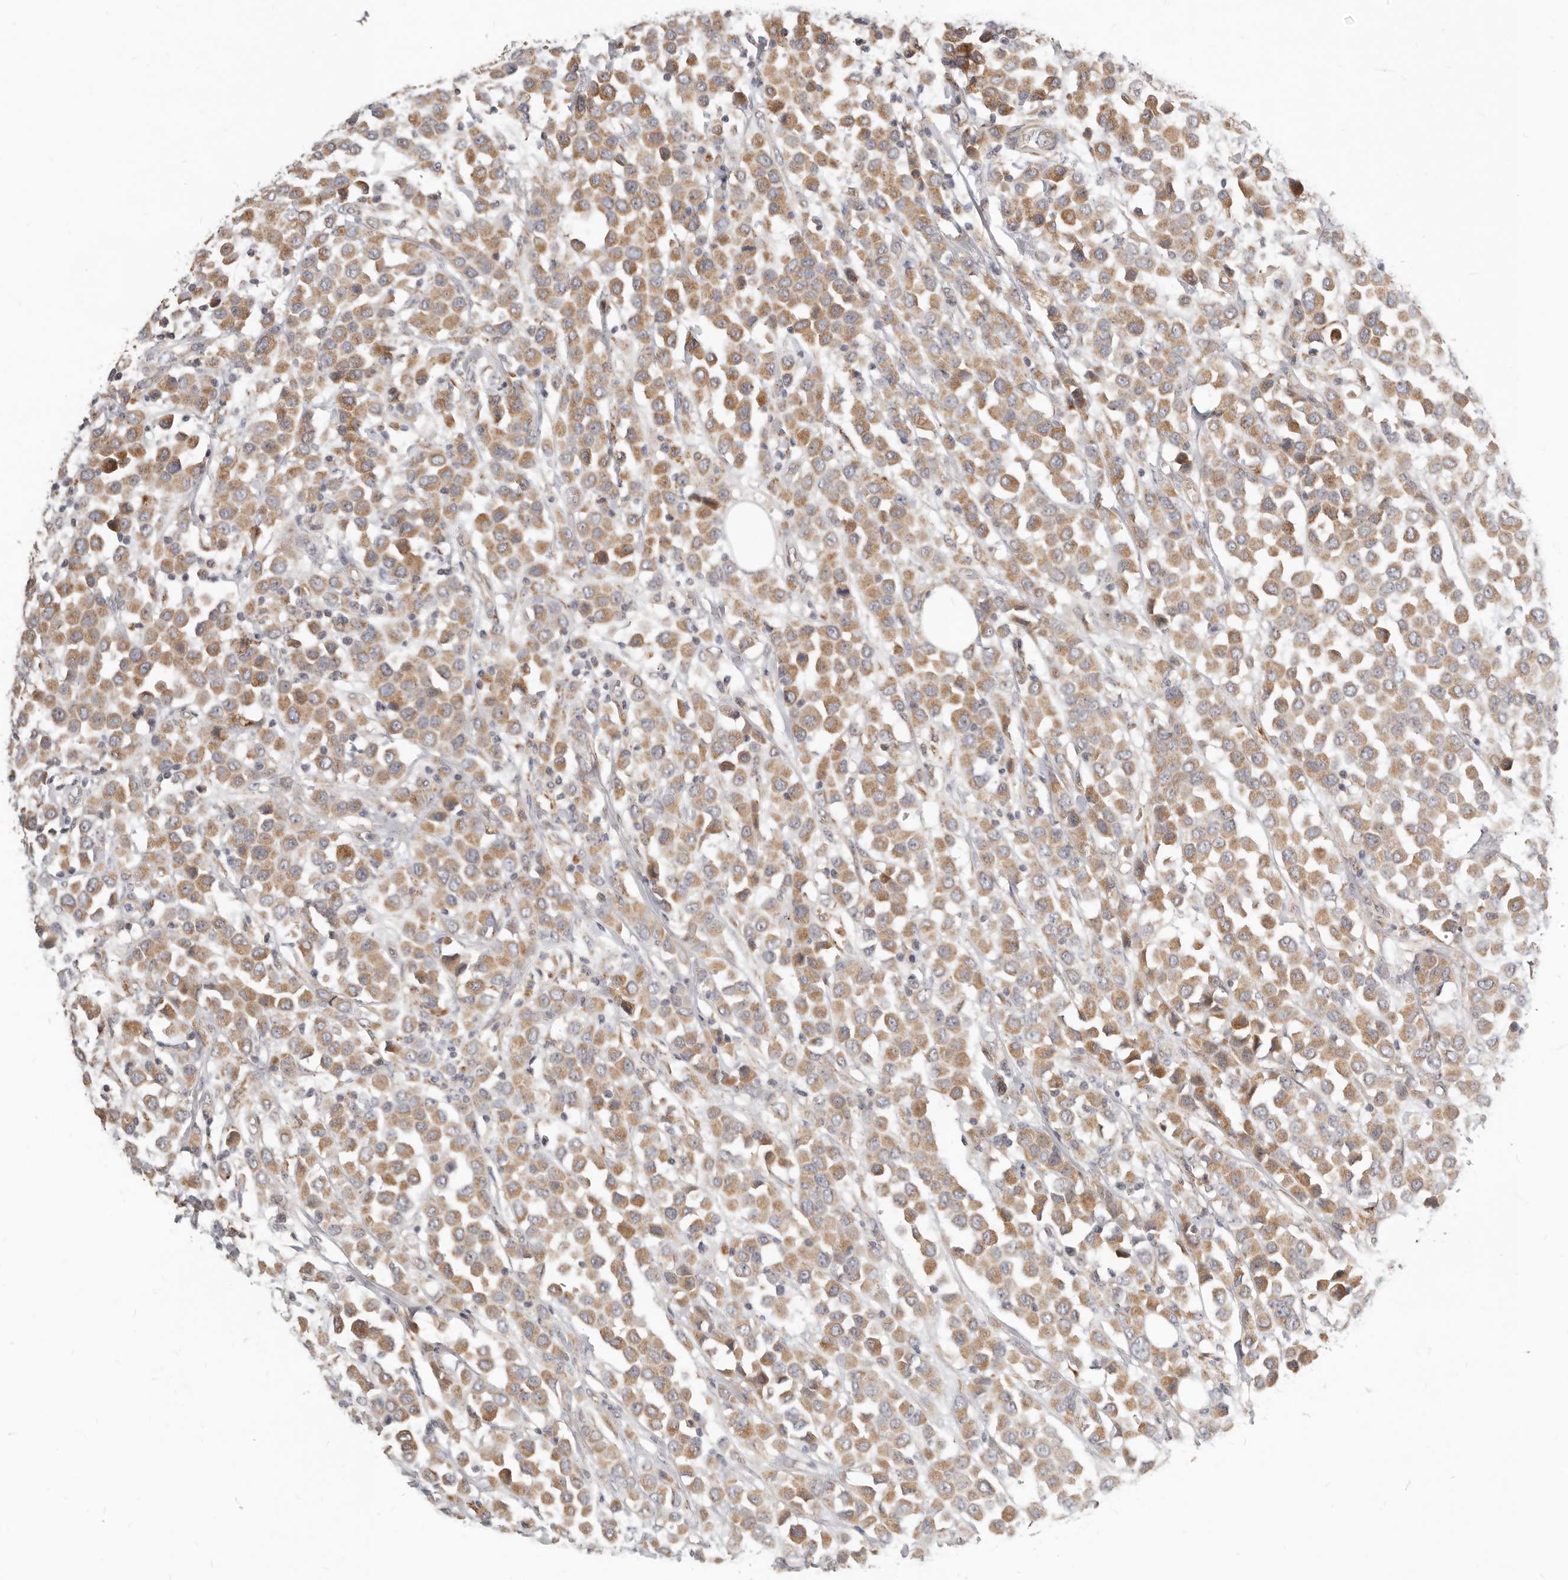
{"staining": {"intensity": "moderate", "quantity": ">75%", "location": "cytoplasmic/membranous"}, "tissue": "breast cancer", "cell_type": "Tumor cells", "image_type": "cancer", "snomed": [{"axis": "morphology", "description": "Duct carcinoma"}, {"axis": "topography", "description": "Breast"}], "caption": "High-magnification brightfield microscopy of infiltrating ductal carcinoma (breast) stained with DAB (3,3'-diaminobenzidine) (brown) and counterstained with hematoxylin (blue). tumor cells exhibit moderate cytoplasmic/membranous staining is seen in about>75% of cells. (DAB (3,3'-diaminobenzidine) = brown stain, brightfield microscopy at high magnification).", "gene": "MICALL2", "patient": {"sex": "female", "age": 61}}